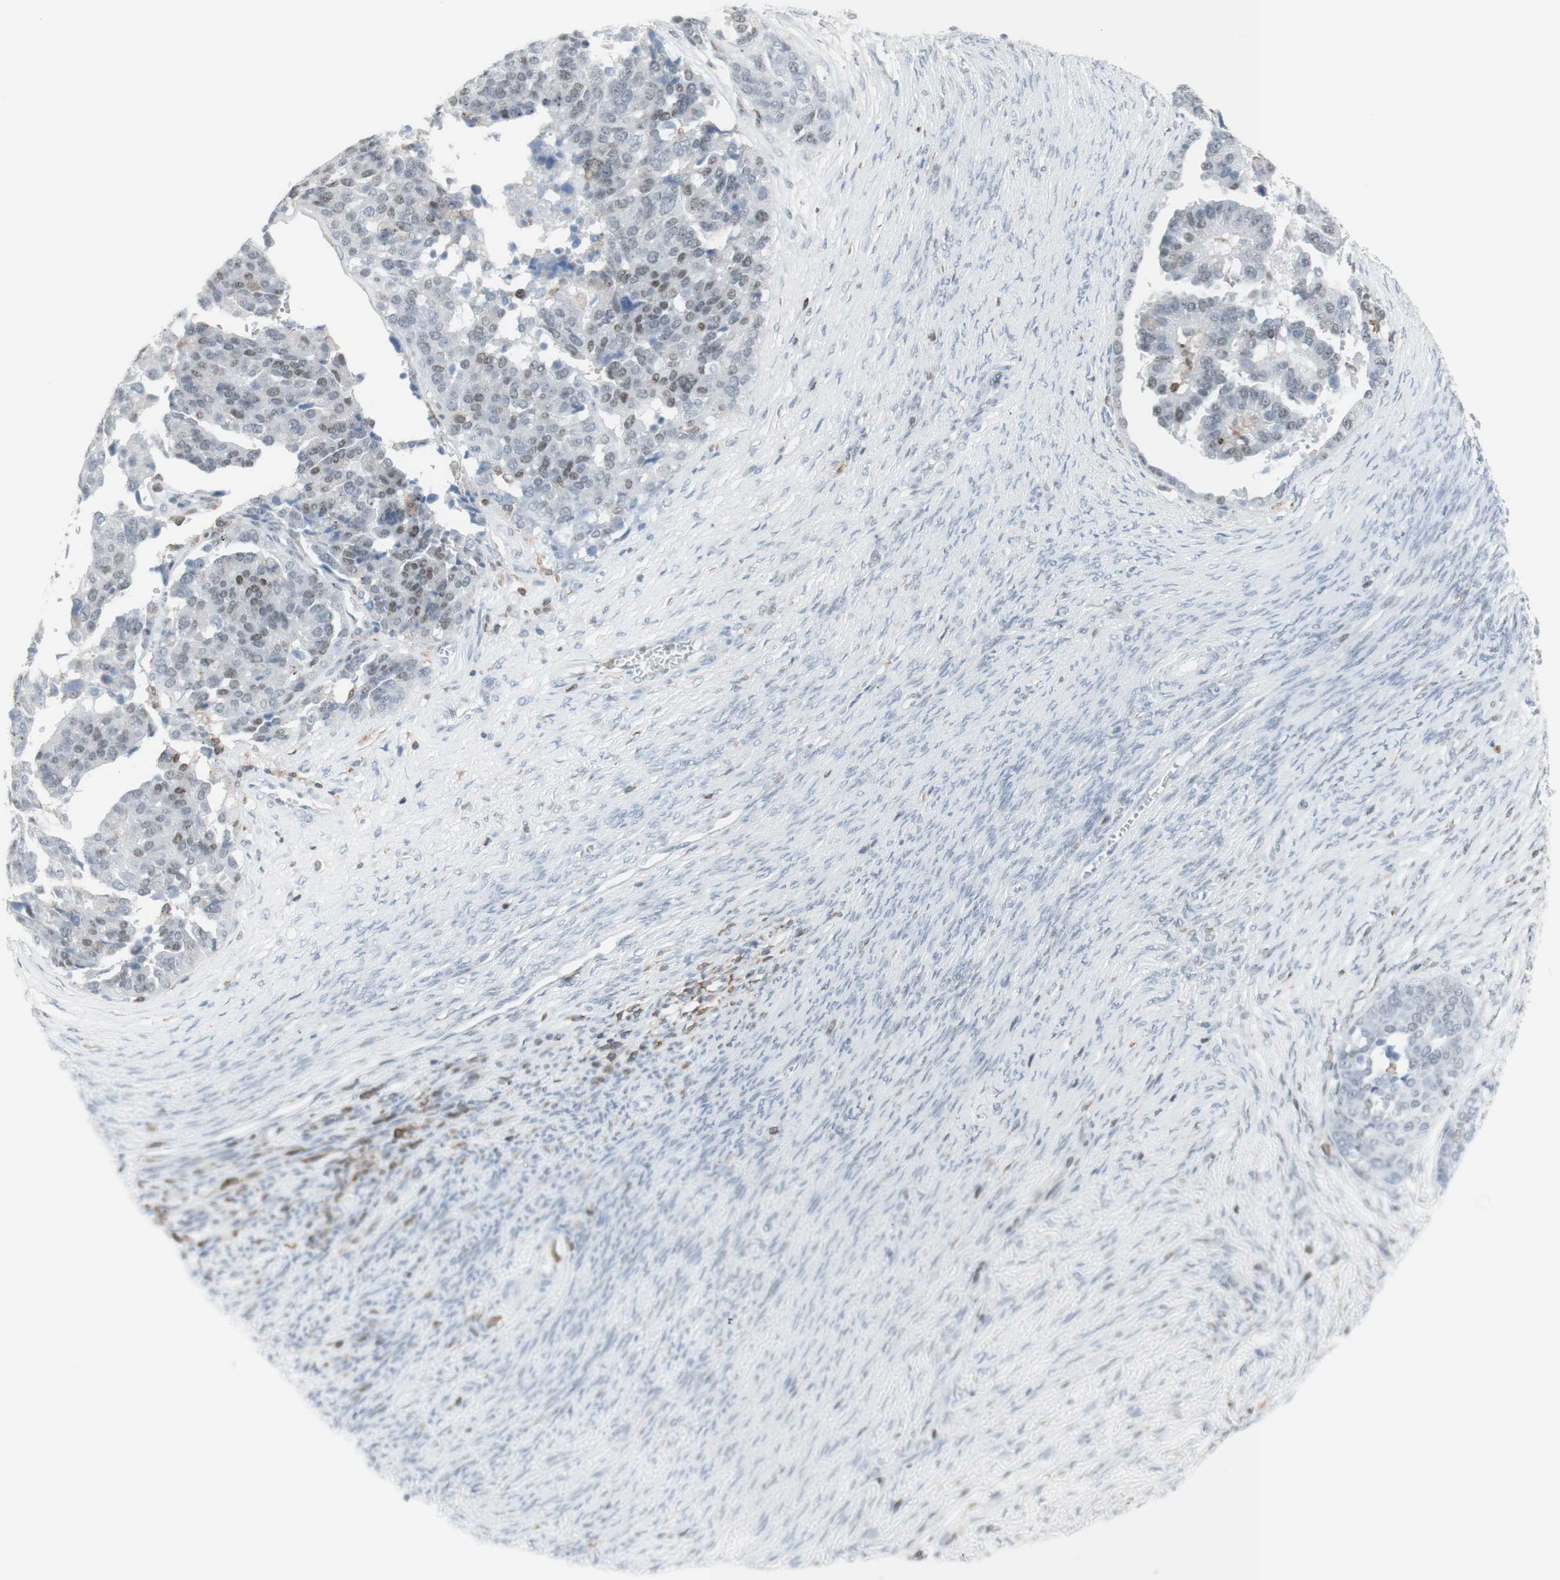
{"staining": {"intensity": "weak", "quantity": "<25%", "location": "nuclear"}, "tissue": "ovarian cancer", "cell_type": "Tumor cells", "image_type": "cancer", "snomed": [{"axis": "morphology", "description": "Cystadenocarcinoma, serous, NOS"}, {"axis": "topography", "description": "Ovary"}], "caption": "This is a photomicrograph of immunohistochemistry (IHC) staining of serous cystadenocarcinoma (ovarian), which shows no positivity in tumor cells.", "gene": "NRG1", "patient": {"sex": "female", "age": 44}}